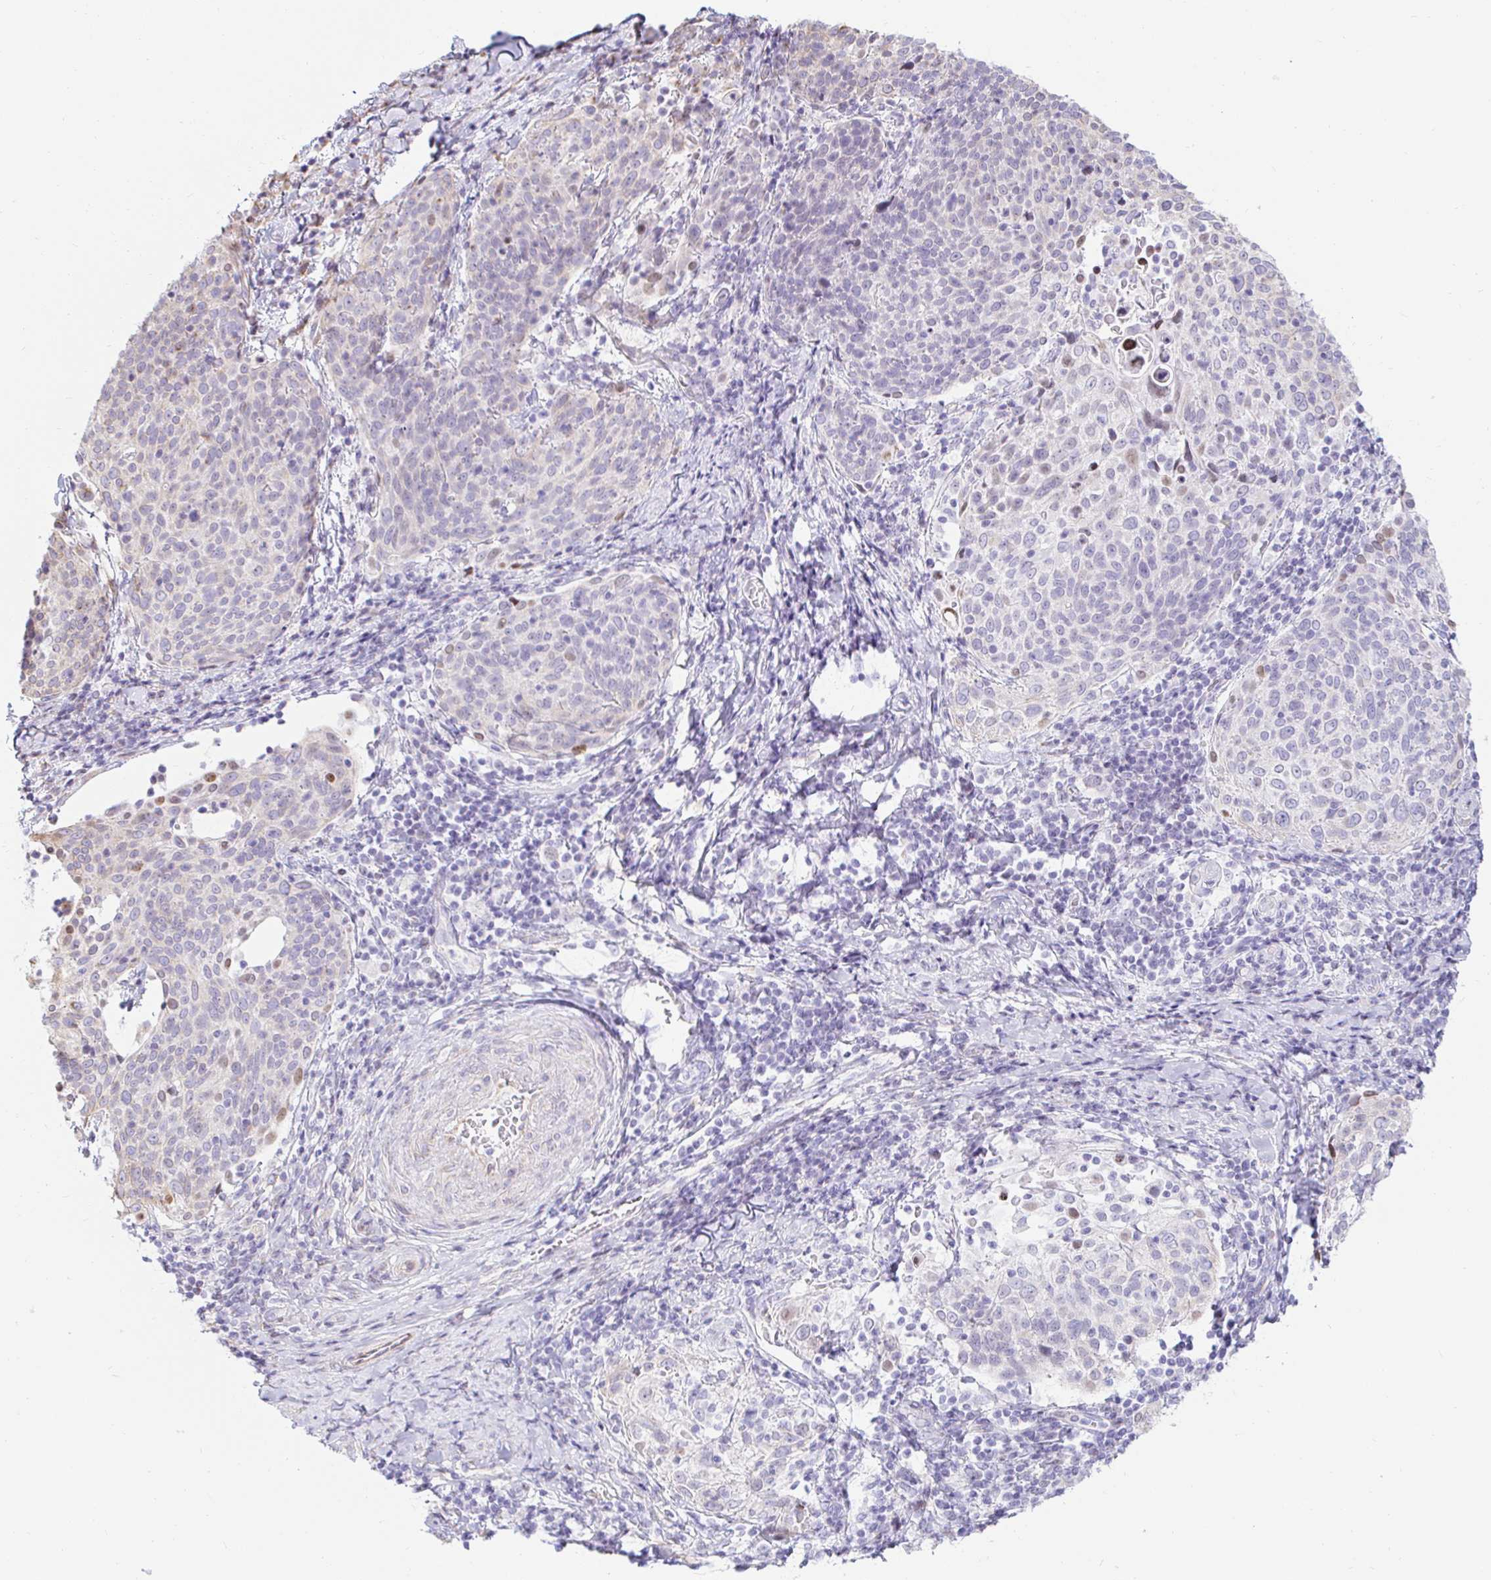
{"staining": {"intensity": "negative", "quantity": "none", "location": "none"}, "tissue": "cervical cancer", "cell_type": "Tumor cells", "image_type": "cancer", "snomed": [{"axis": "morphology", "description": "Squamous cell carcinoma, NOS"}, {"axis": "topography", "description": "Cervix"}], "caption": "Immunohistochemistry (IHC) micrograph of squamous cell carcinoma (cervical) stained for a protein (brown), which shows no staining in tumor cells.", "gene": "CAPSL", "patient": {"sex": "female", "age": 61}}